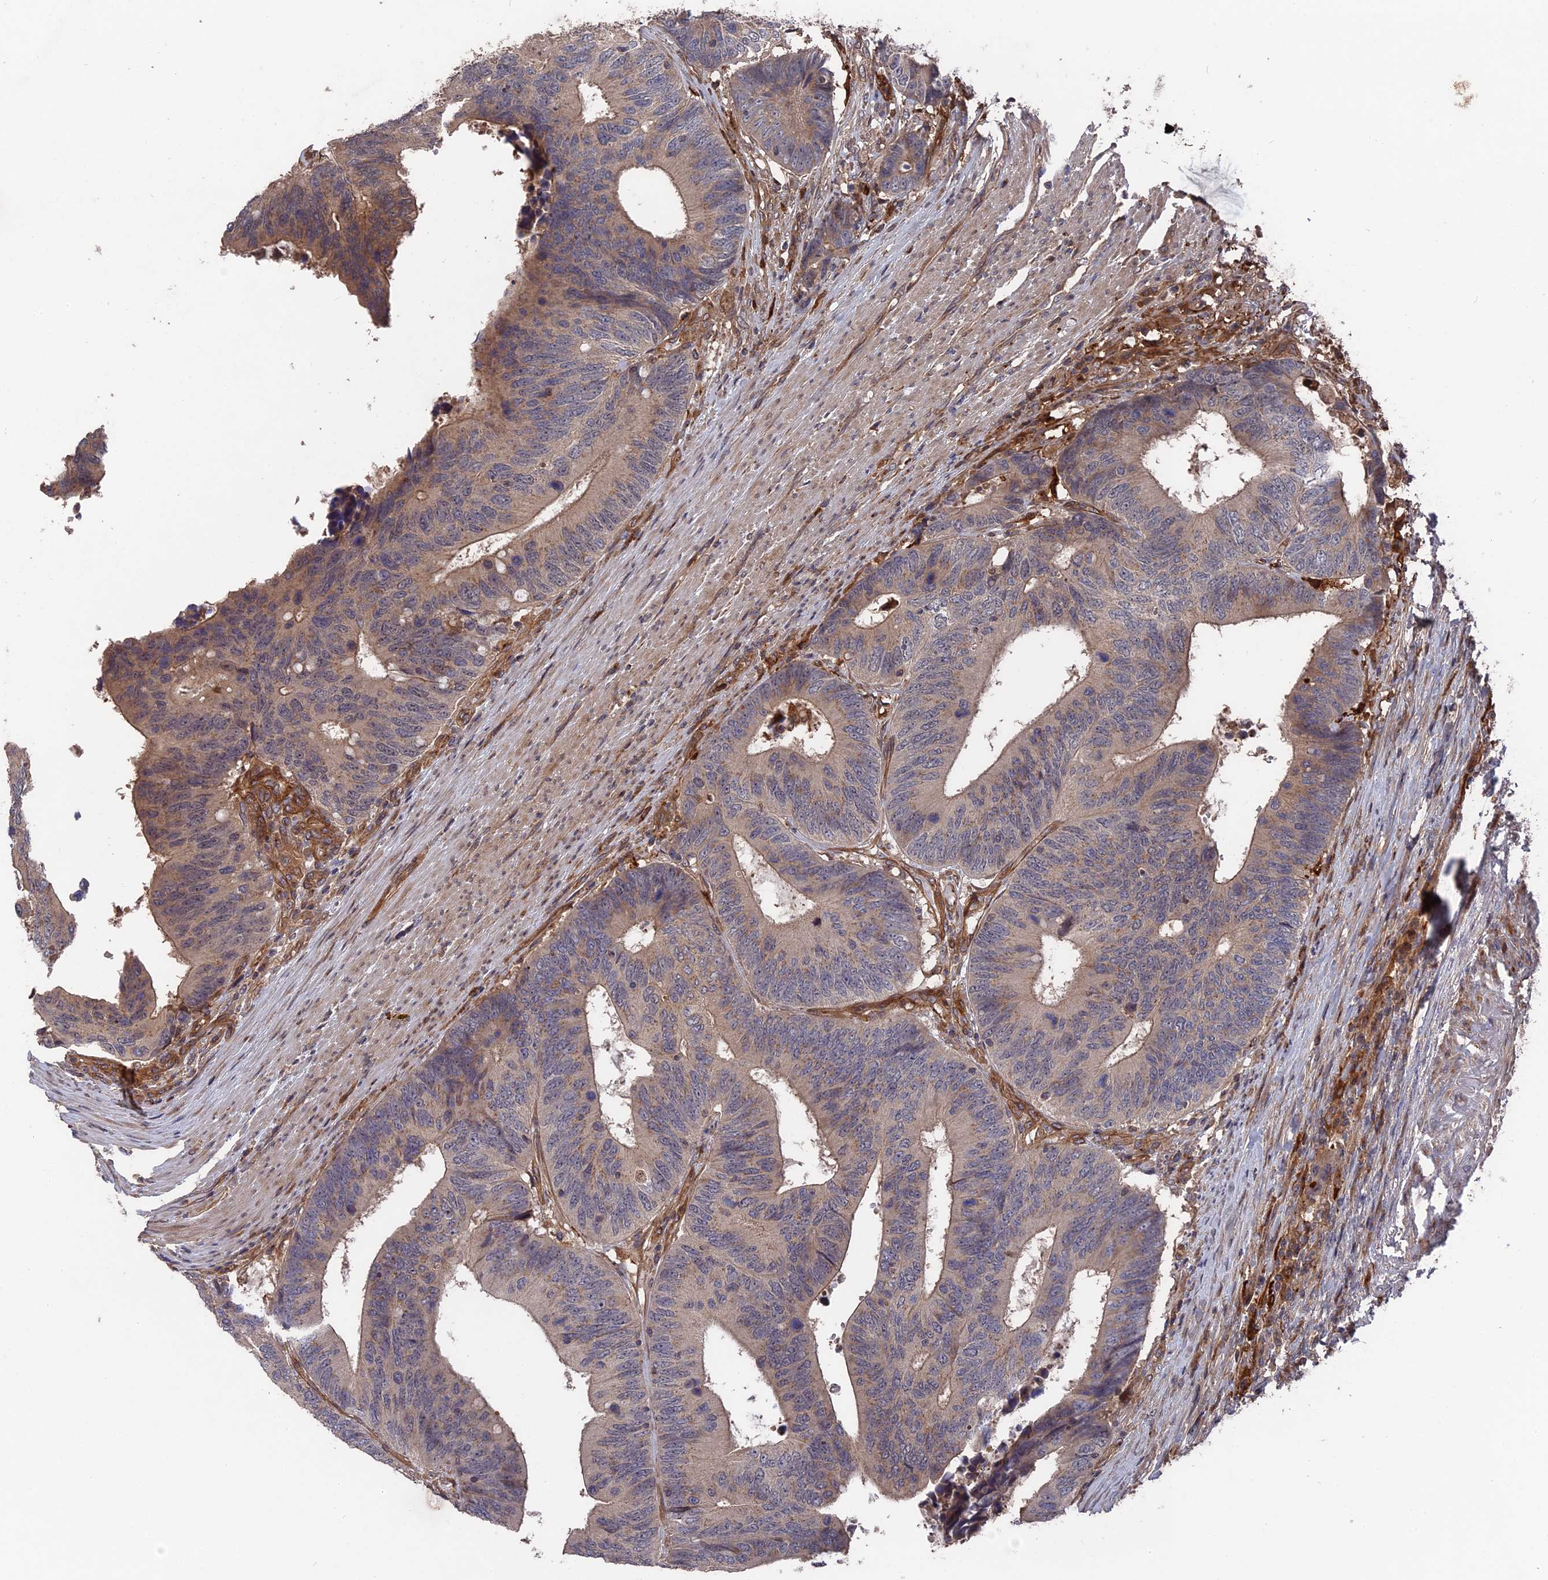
{"staining": {"intensity": "weak", "quantity": ">75%", "location": "cytoplasmic/membranous"}, "tissue": "colorectal cancer", "cell_type": "Tumor cells", "image_type": "cancer", "snomed": [{"axis": "morphology", "description": "Adenocarcinoma, NOS"}, {"axis": "topography", "description": "Colon"}], "caption": "IHC micrograph of human colorectal cancer (adenocarcinoma) stained for a protein (brown), which exhibits low levels of weak cytoplasmic/membranous expression in approximately >75% of tumor cells.", "gene": "DEF8", "patient": {"sex": "male", "age": 87}}